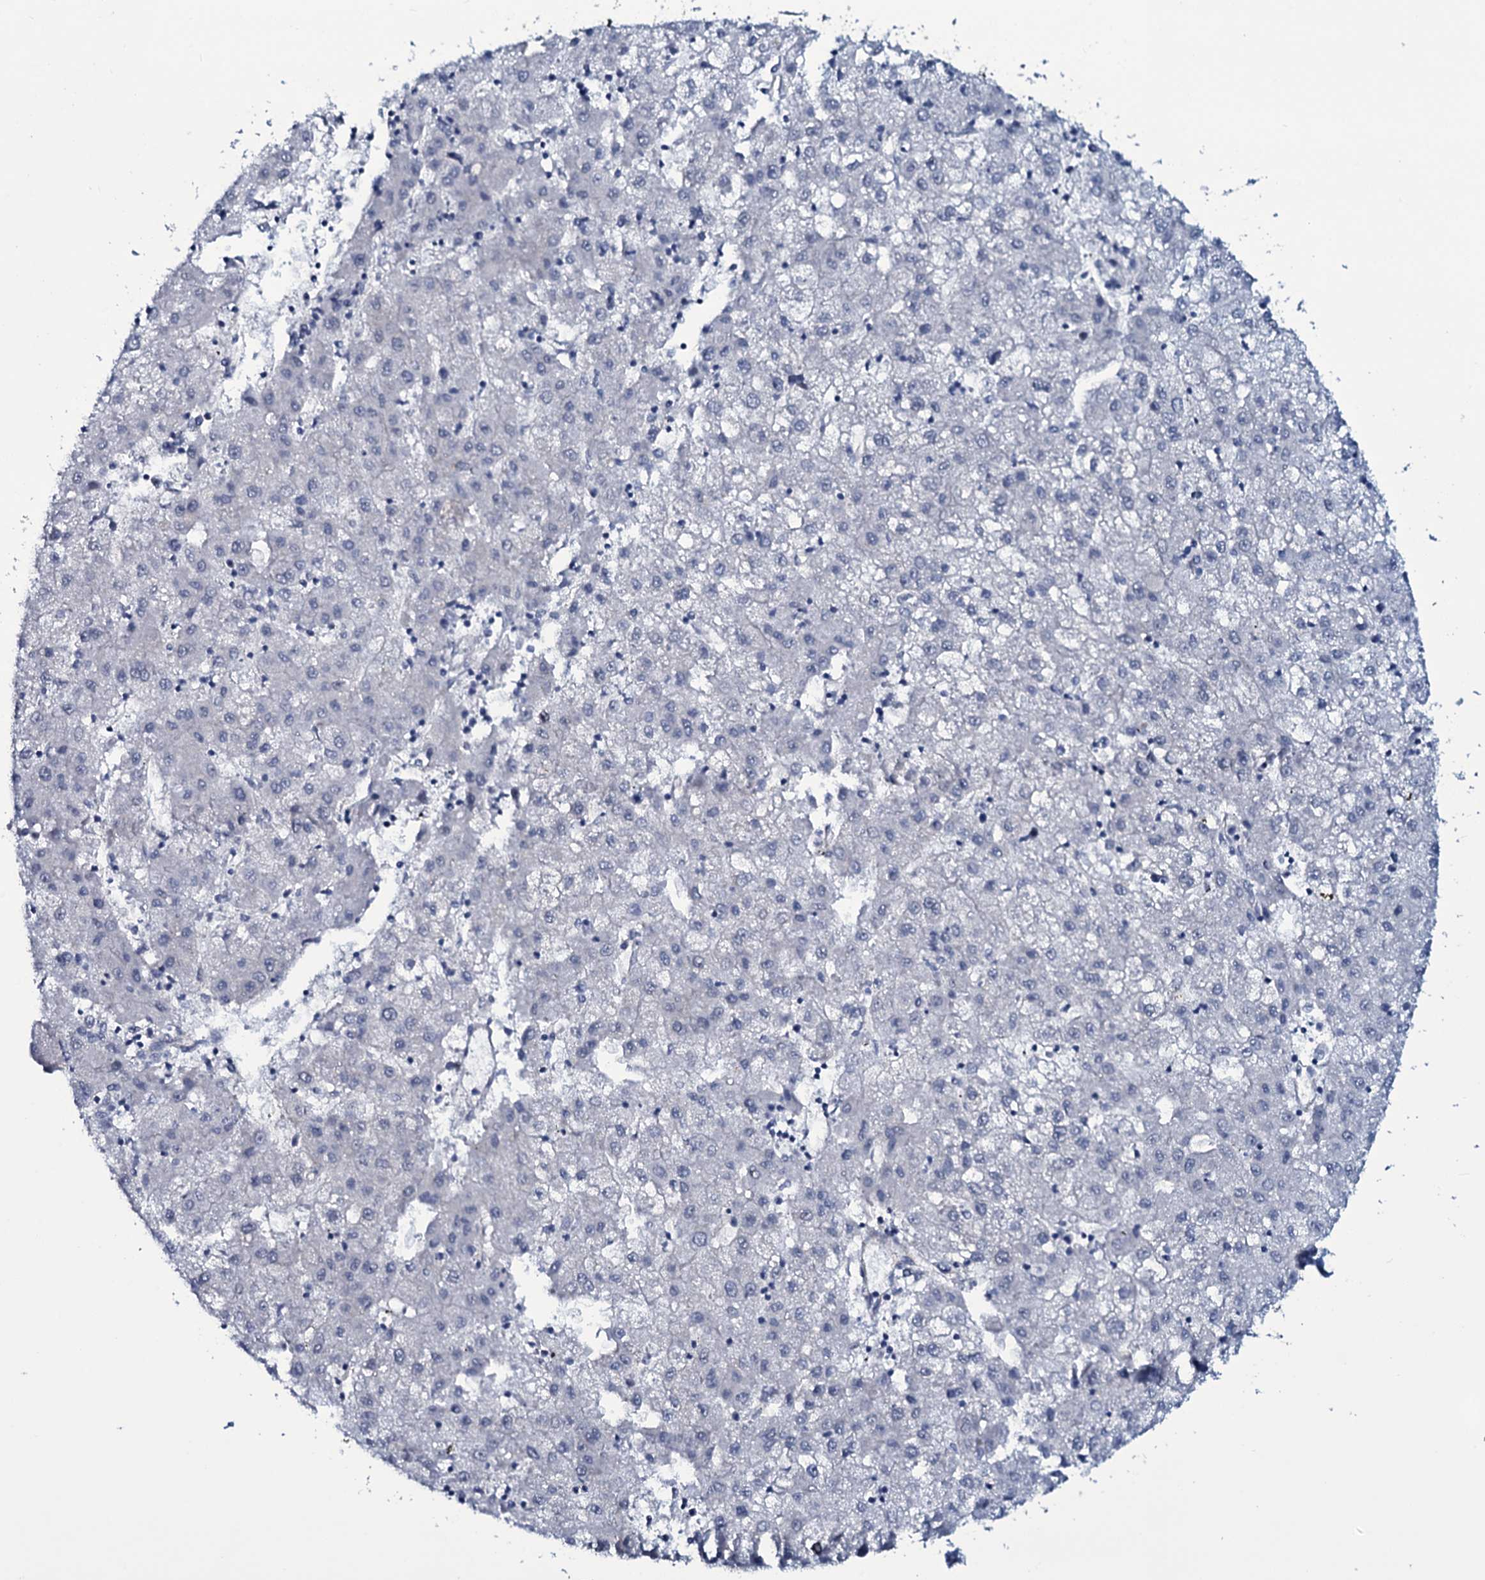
{"staining": {"intensity": "negative", "quantity": "none", "location": "none"}, "tissue": "liver cancer", "cell_type": "Tumor cells", "image_type": "cancer", "snomed": [{"axis": "morphology", "description": "Carcinoma, Hepatocellular, NOS"}, {"axis": "topography", "description": "Liver"}], "caption": "DAB immunohistochemical staining of liver hepatocellular carcinoma demonstrates no significant expression in tumor cells.", "gene": "WIPF3", "patient": {"sex": "male", "age": 72}}